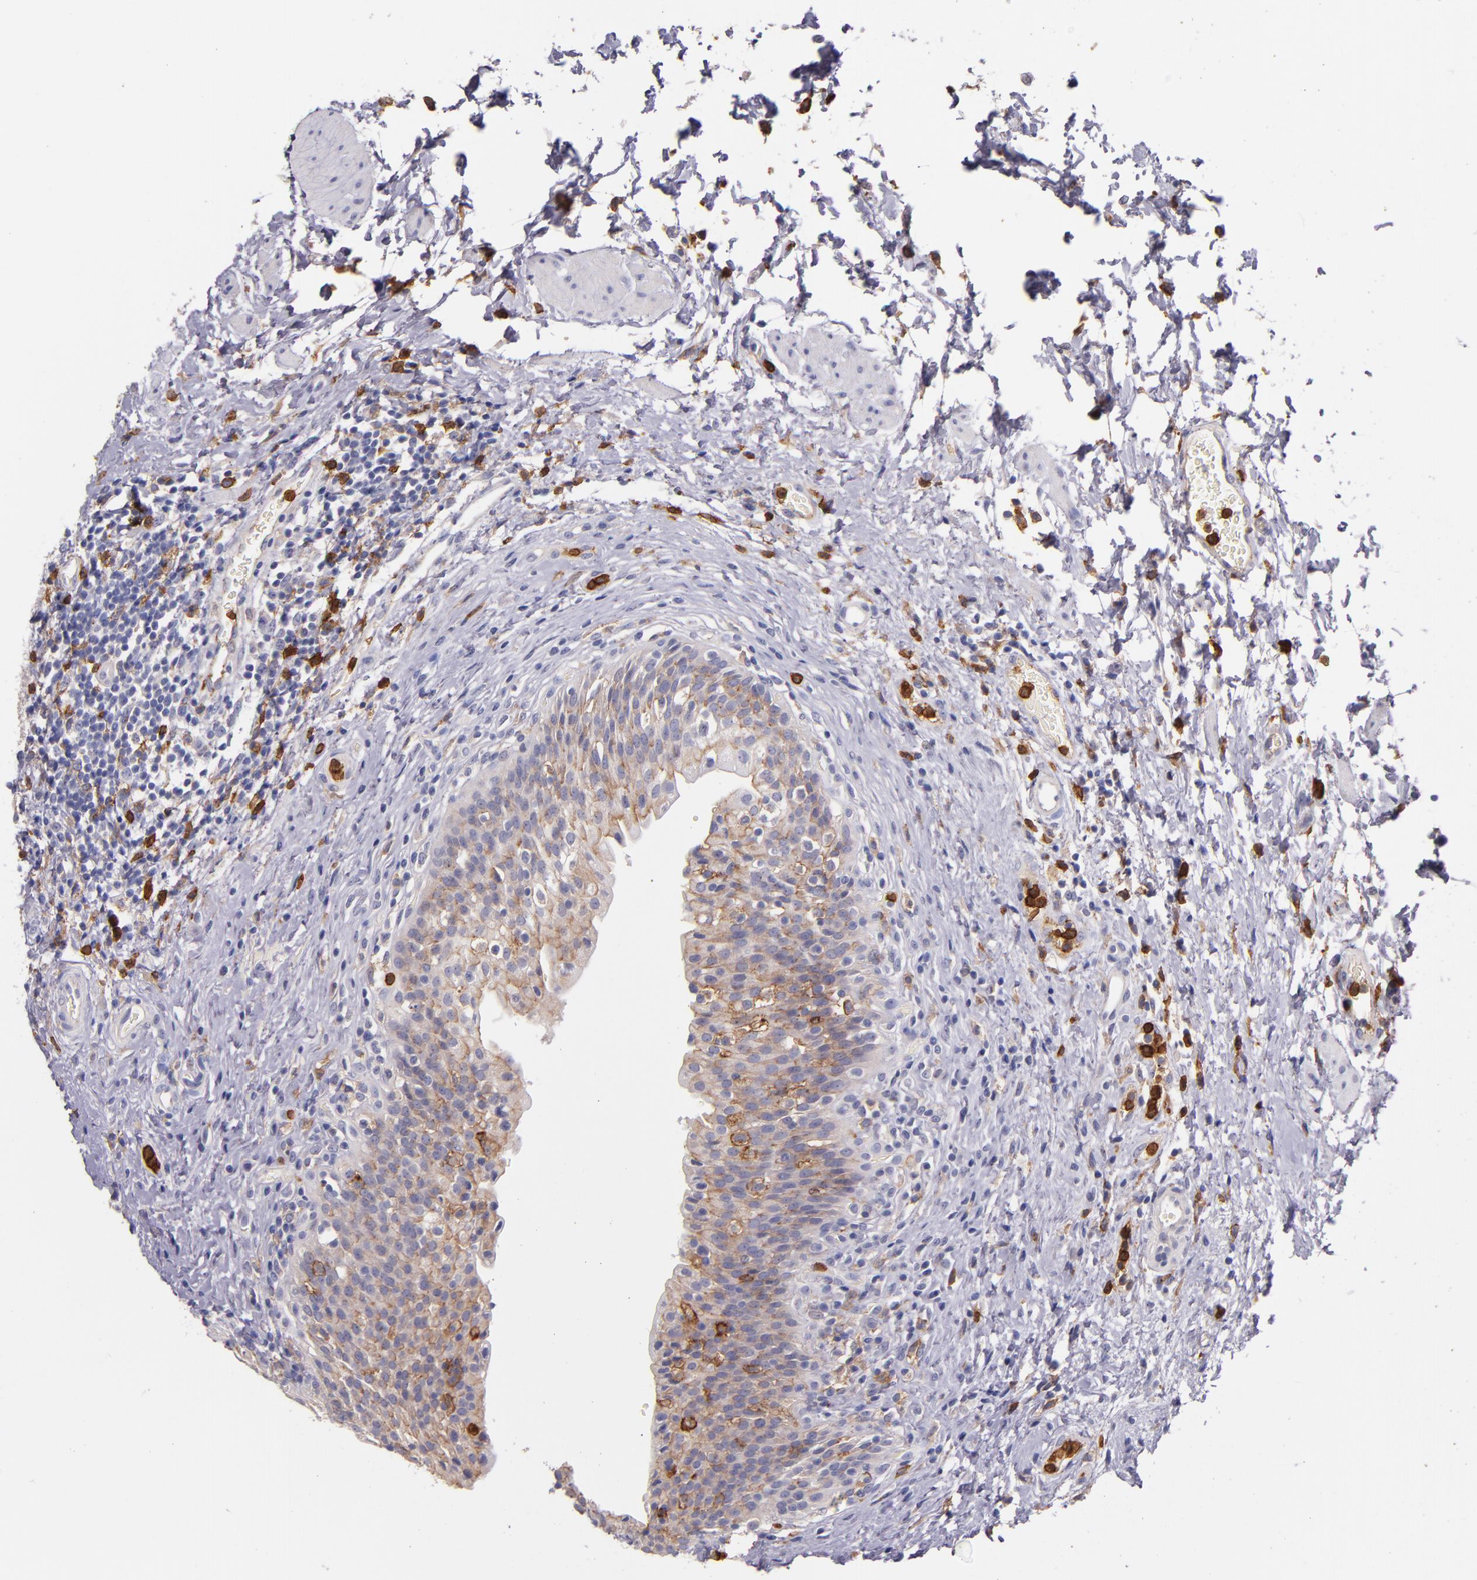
{"staining": {"intensity": "moderate", "quantity": "25%-75%", "location": "cytoplasmic/membranous"}, "tissue": "urinary bladder", "cell_type": "Urothelial cells", "image_type": "normal", "snomed": [{"axis": "morphology", "description": "Normal tissue, NOS"}, {"axis": "topography", "description": "Urinary bladder"}], "caption": "Immunohistochemistry histopathology image of benign urinary bladder stained for a protein (brown), which displays medium levels of moderate cytoplasmic/membranous staining in approximately 25%-75% of urothelial cells.", "gene": "C5AR1", "patient": {"sex": "male", "age": 51}}